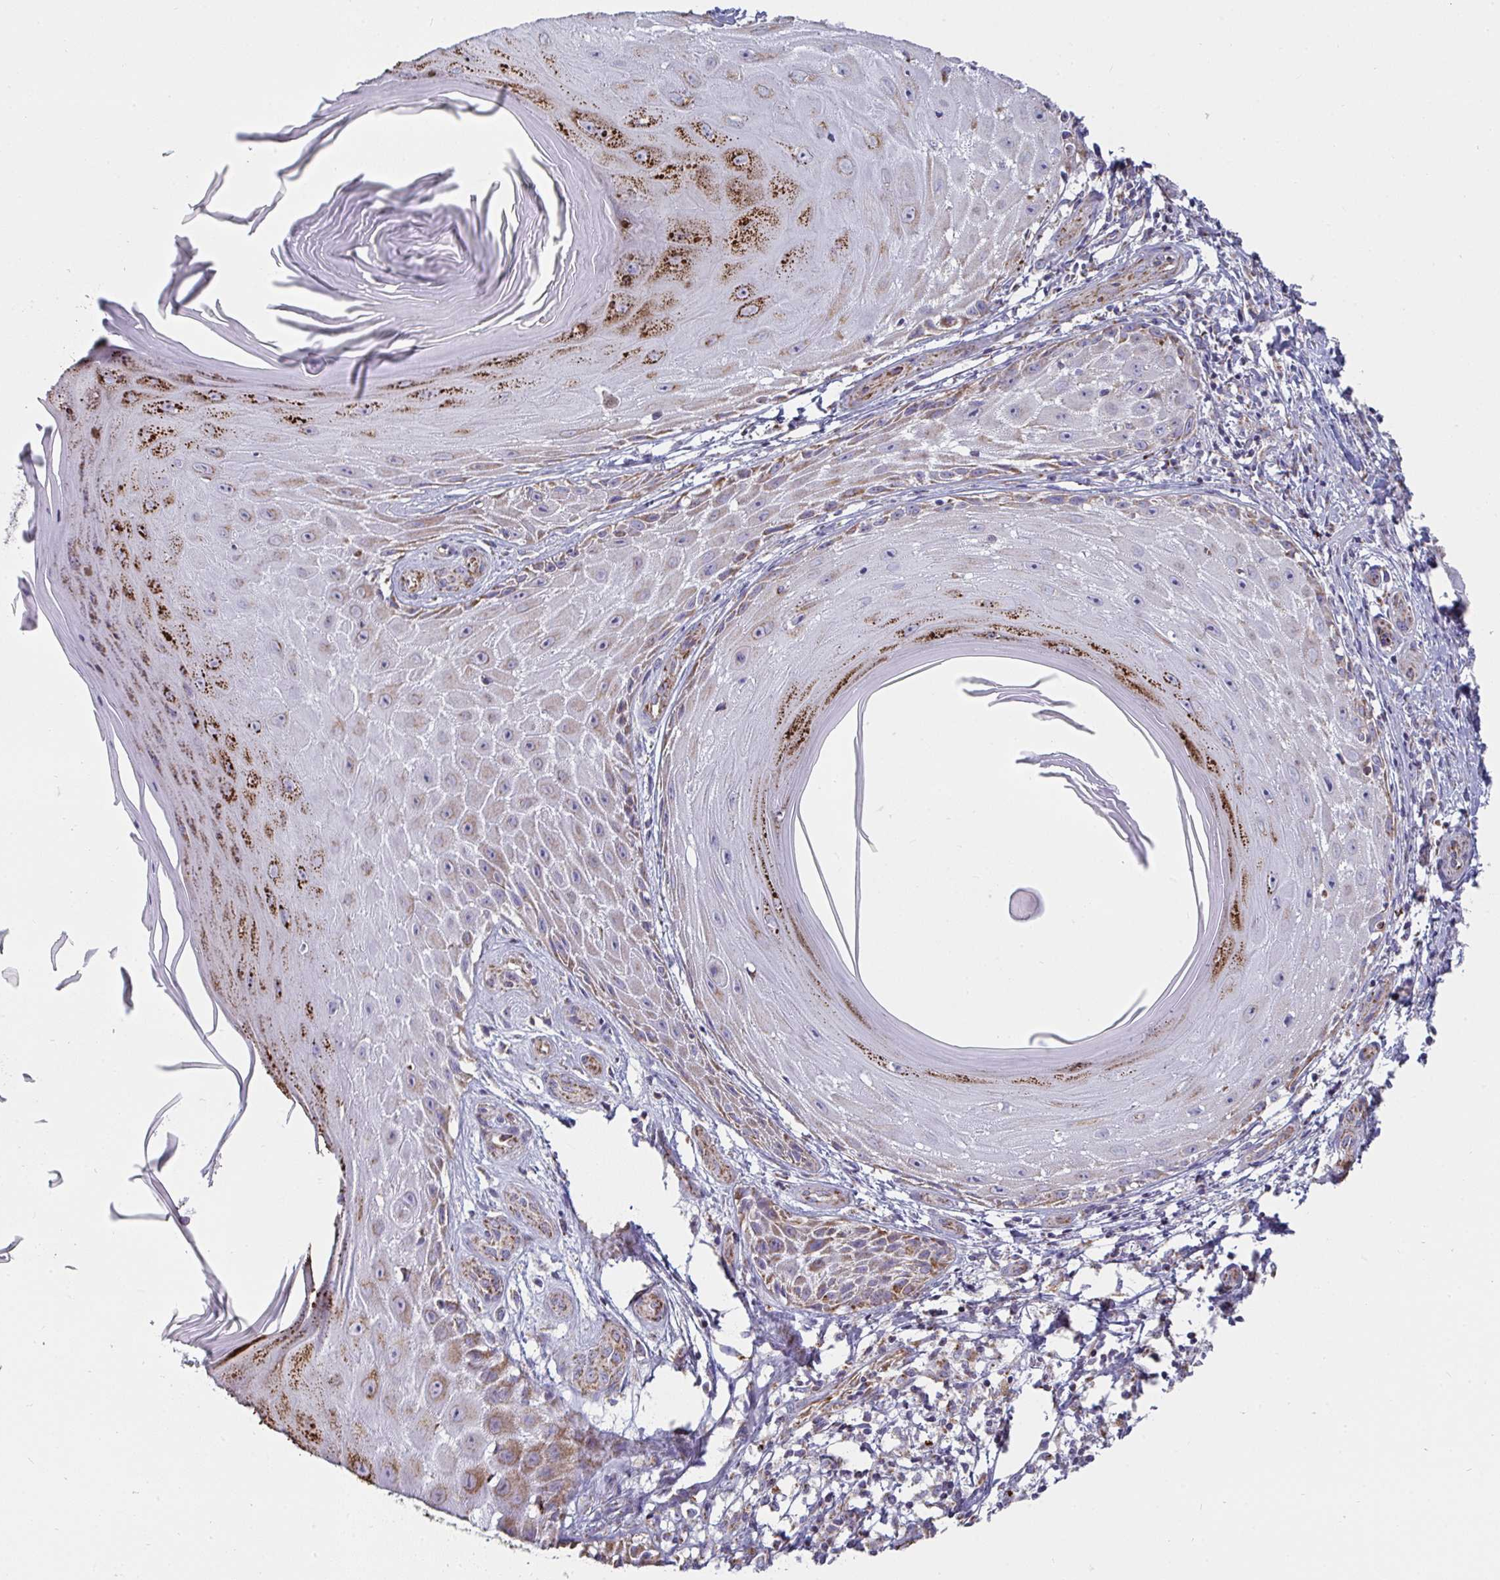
{"staining": {"intensity": "weak", "quantity": "<25%", "location": "cytoplasmic/membranous"}, "tissue": "skin cancer", "cell_type": "Tumor cells", "image_type": "cancer", "snomed": [{"axis": "morphology", "description": "Squamous cell carcinoma, NOS"}, {"axis": "topography", "description": "Skin"}], "caption": "A histopathology image of human skin squamous cell carcinoma is negative for staining in tumor cells.", "gene": "FAHD1", "patient": {"sex": "female", "age": 77}}